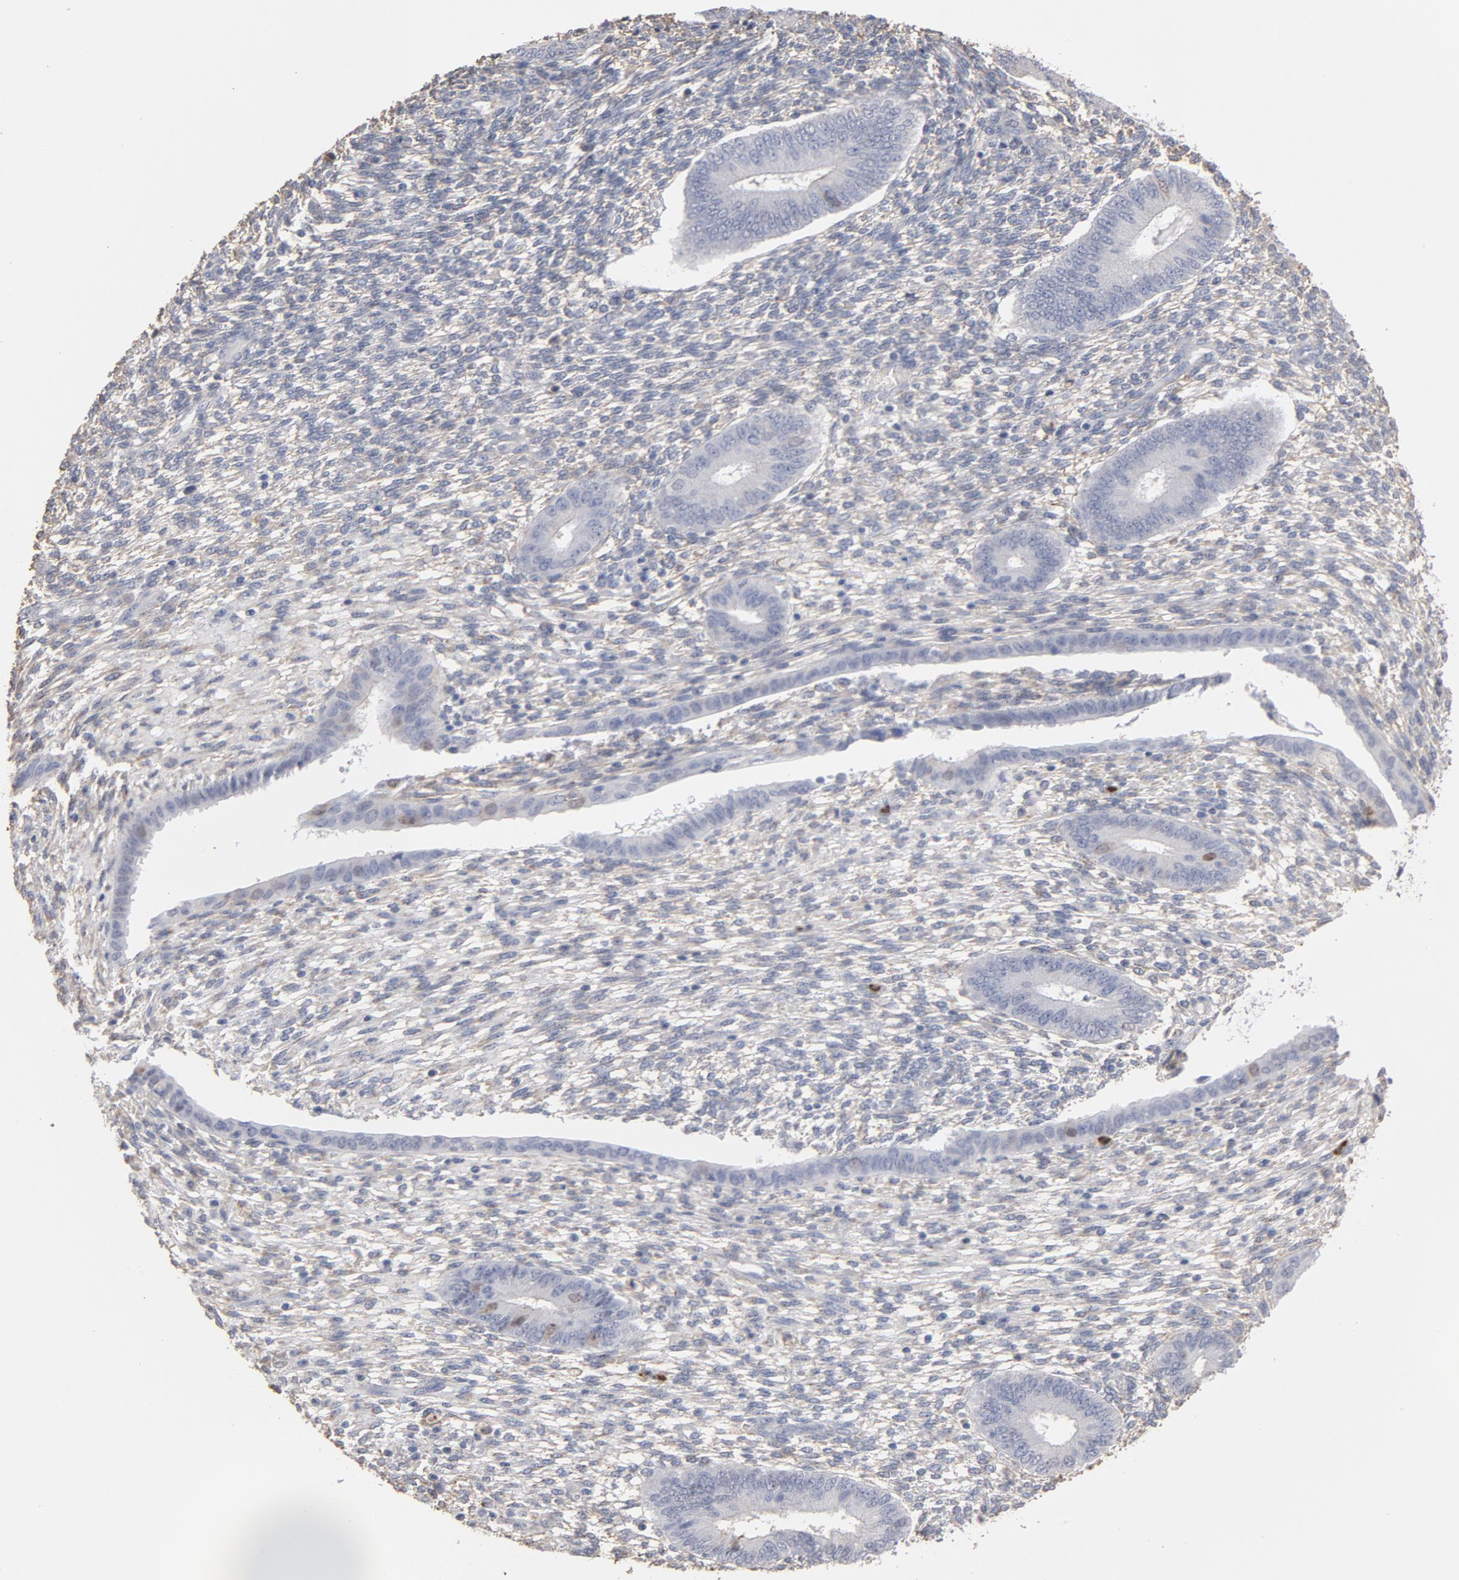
{"staining": {"intensity": "negative", "quantity": "none", "location": "none"}, "tissue": "endometrium", "cell_type": "Cells in endometrial stroma", "image_type": "normal", "snomed": [{"axis": "morphology", "description": "Normal tissue, NOS"}, {"axis": "topography", "description": "Endometrium"}], "caption": "DAB (3,3'-diaminobenzidine) immunohistochemical staining of unremarkable human endometrium displays no significant expression in cells in endometrial stroma.", "gene": "PNMA1", "patient": {"sex": "female", "age": 42}}